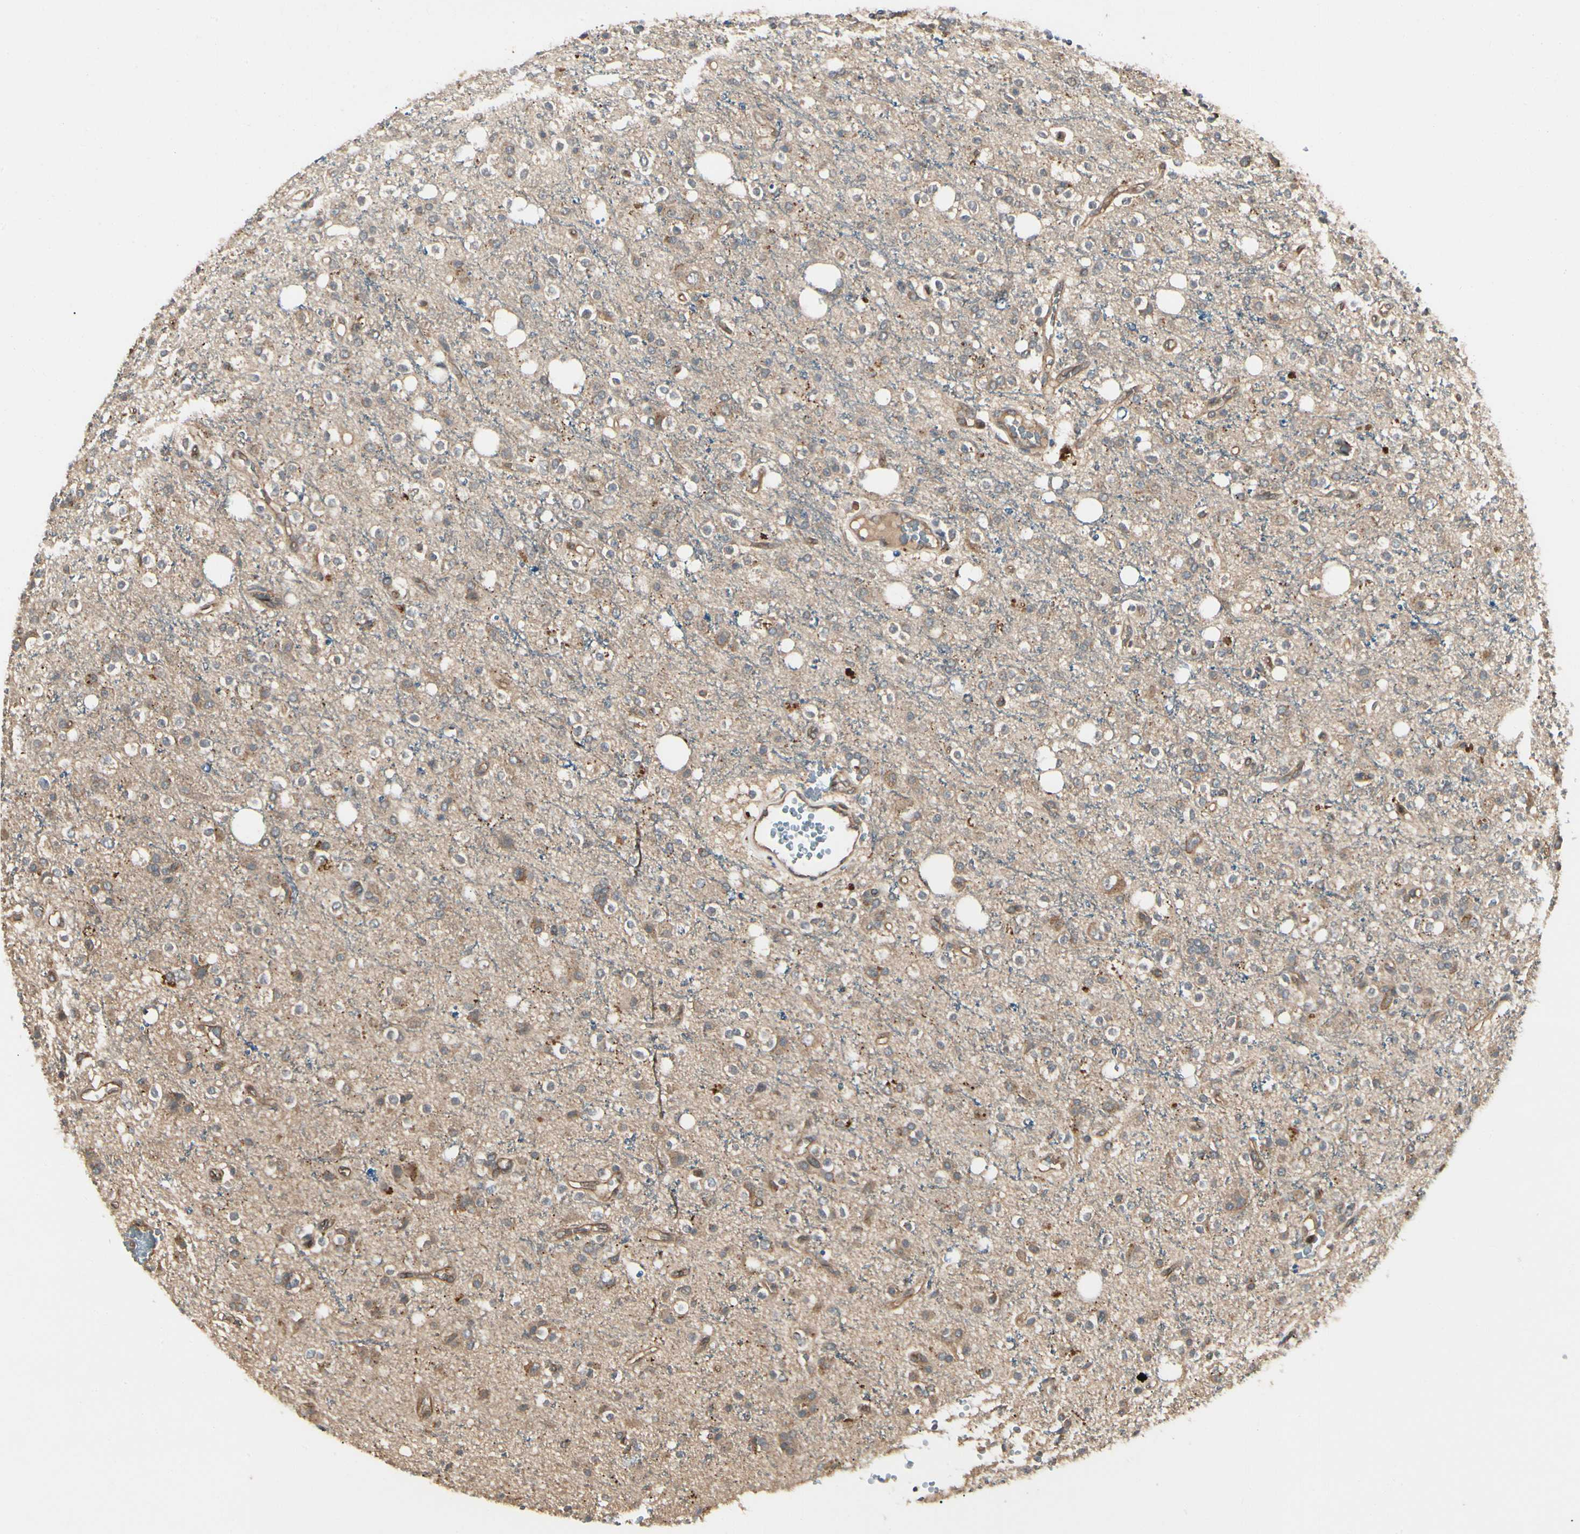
{"staining": {"intensity": "moderate", "quantity": "25%-75%", "location": "cytoplasmic/membranous"}, "tissue": "glioma", "cell_type": "Tumor cells", "image_type": "cancer", "snomed": [{"axis": "morphology", "description": "Glioma, malignant, High grade"}, {"axis": "topography", "description": "Brain"}], "caption": "Glioma stained with a protein marker displays moderate staining in tumor cells.", "gene": "RNF14", "patient": {"sex": "male", "age": 47}}